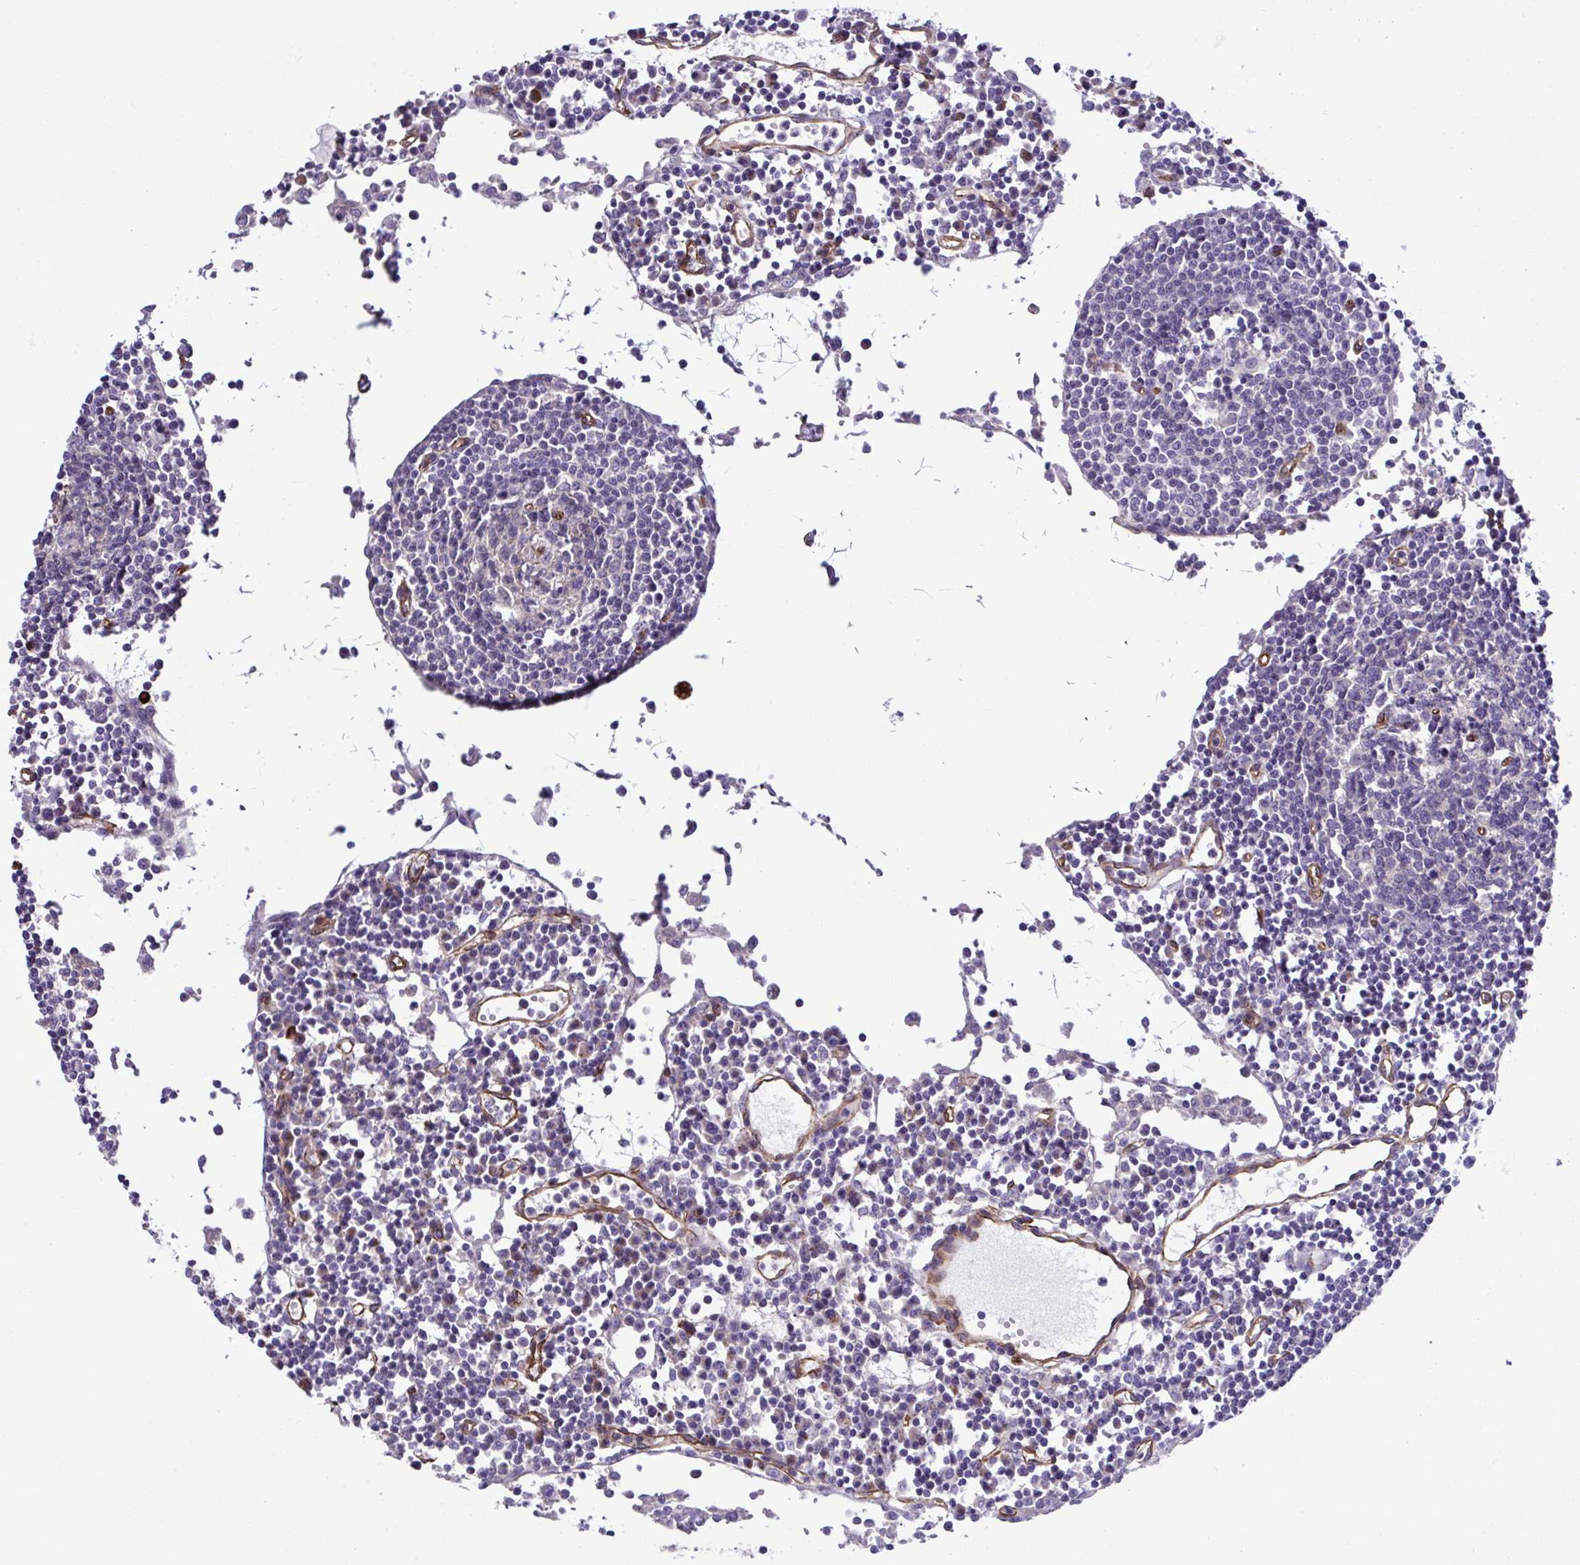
{"staining": {"intensity": "negative", "quantity": "none", "location": "none"}, "tissue": "lymph node", "cell_type": "Germinal center cells", "image_type": "normal", "snomed": [{"axis": "morphology", "description": "Normal tissue, NOS"}, {"axis": "topography", "description": "Lymph node"}], "caption": "The IHC histopathology image has no significant staining in germinal center cells of lymph node. (Brightfield microscopy of DAB (3,3'-diaminobenzidine) IHC at high magnification).", "gene": "TRIM52", "patient": {"sex": "female", "age": 78}}